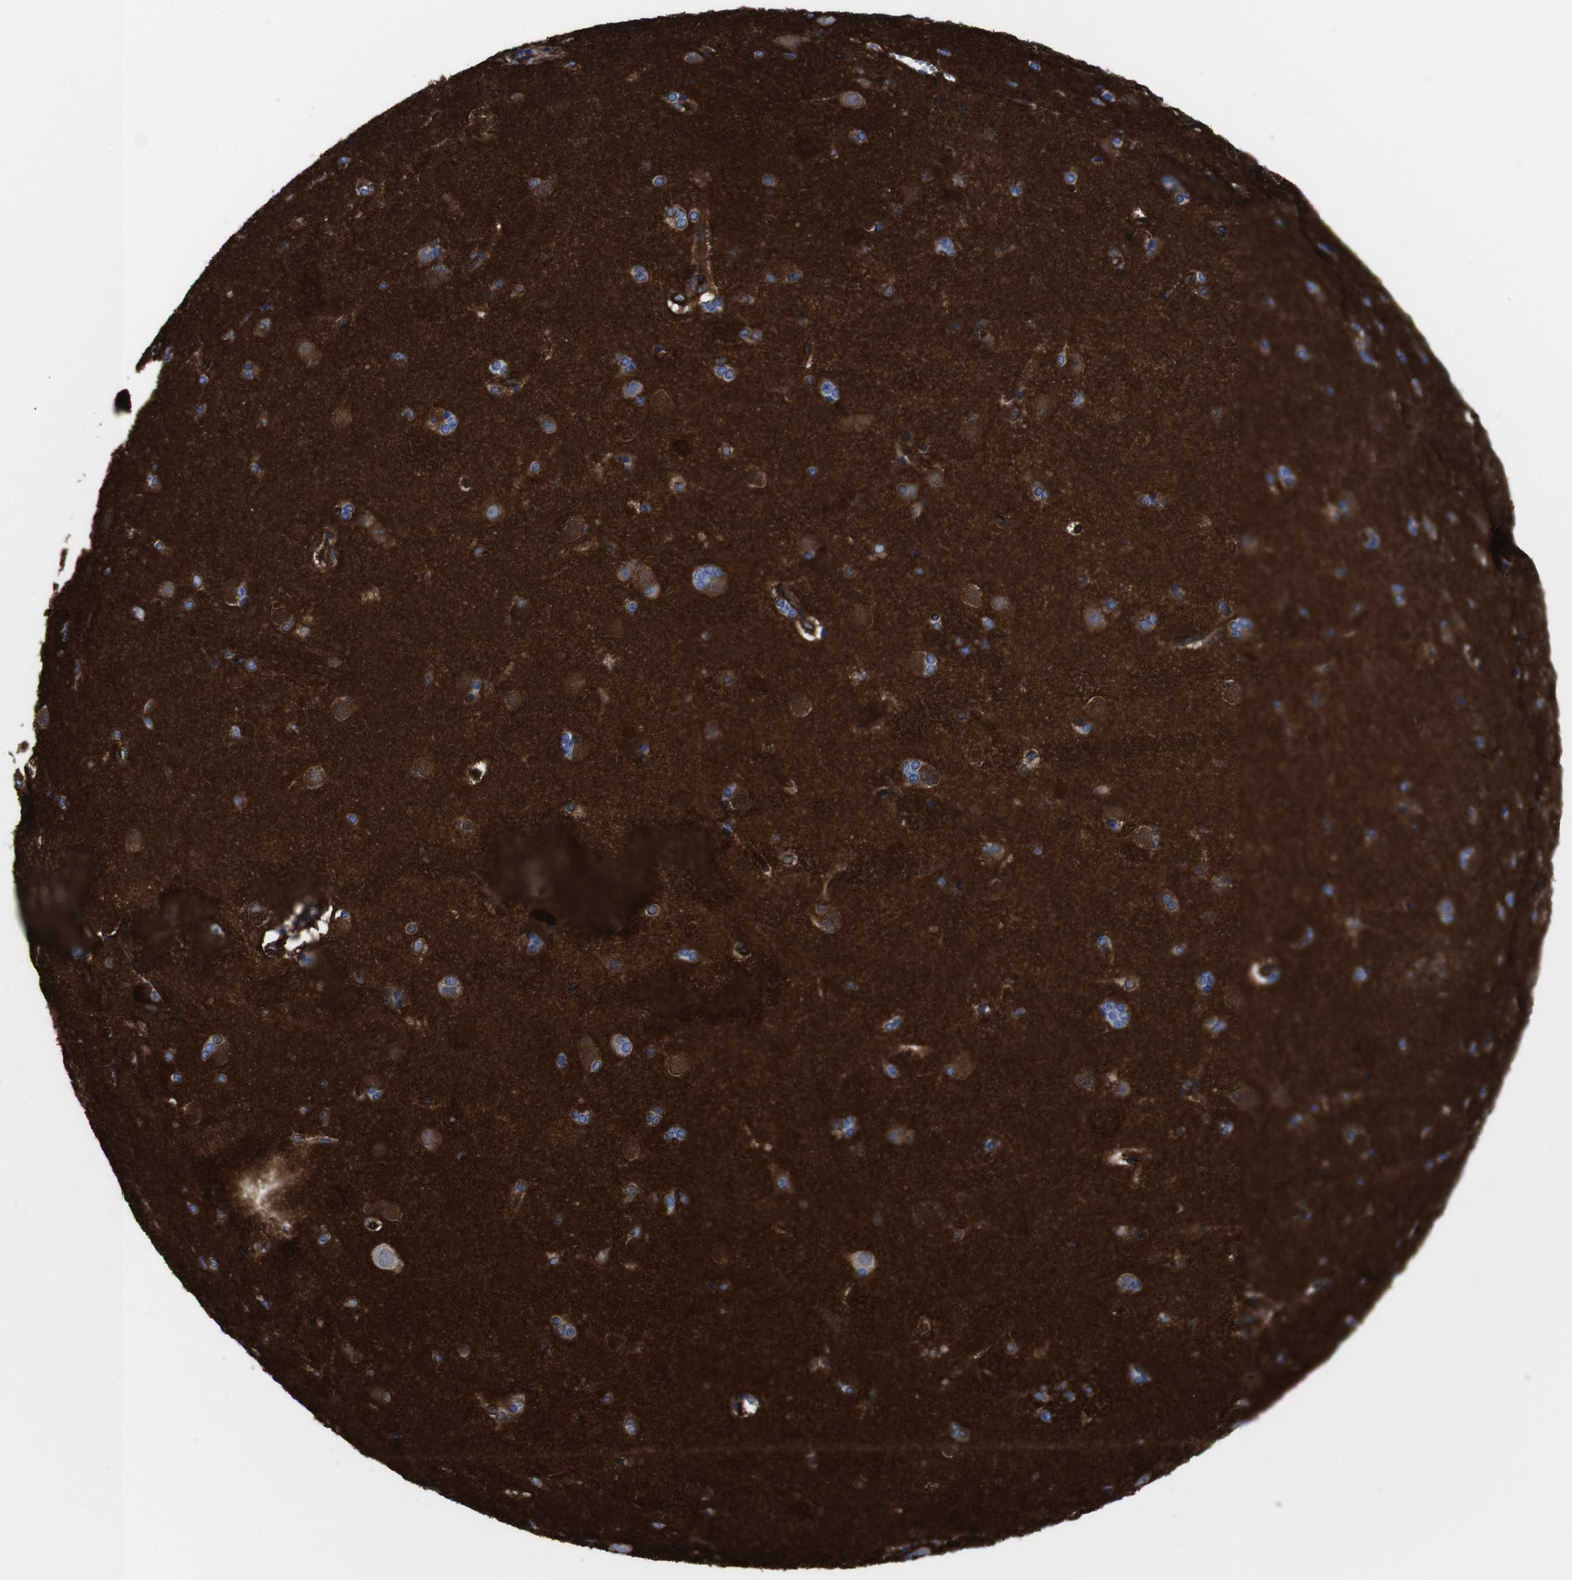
{"staining": {"intensity": "negative", "quantity": "none", "location": "none"}, "tissue": "caudate", "cell_type": "Glial cells", "image_type": "normal", "snomed": [{"axis": "morphology", "description": "Normal tissue, NOS"}, {"axis": "topography", "description": "Lateral ventricle wall"}], "caption": "Protein analysis of benign caudate shows no significant expression in glial cells.", "gene": "SPTBN1", "patient": {"sex": "female", "age": 19}}